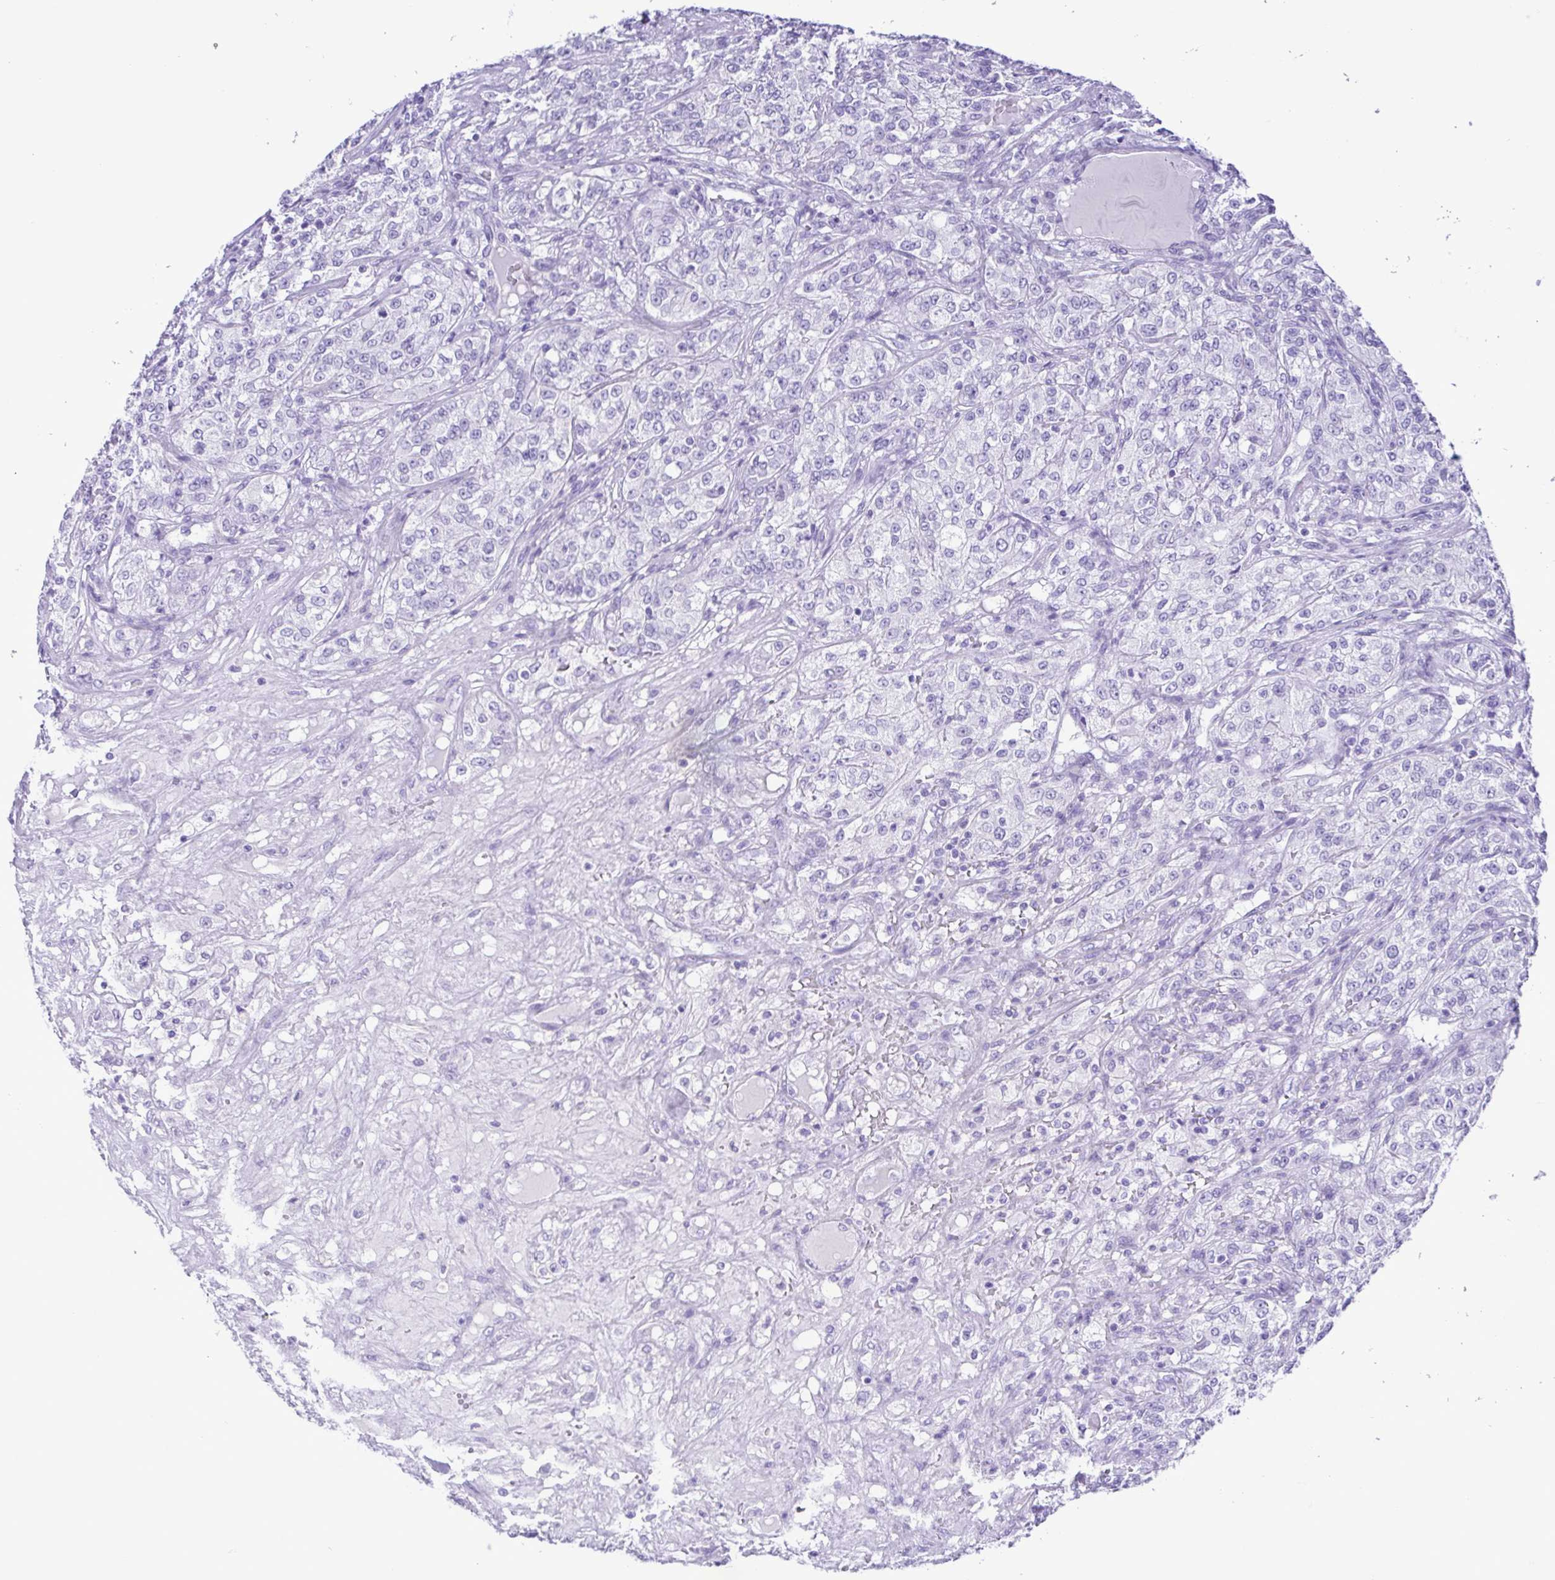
{"staining": {"intensity": "negative", "quantity": "none", "location": "none"}, "tissue": "renal cancer", "cell_type": "Tumor cells", "image_type": "cancer", "snomed": [{"axis": "morphology", "description": "Adenocarcinoma, NOS"}, {"axis": "topography", "description": "Kidney"}], "caption": "A high-resolution micrograph shows immunohistochemistry (IHC) staining of renal adenocarcinoma, which reveals no significant positivity in tumor cells. Brightfield microscopy of immunohistochemistry stained with DAB (brown) and hematoxylin (blue), captured at high magnification.", "gene": "CASP14", "patient": {"sex": "female", "age": 63}}